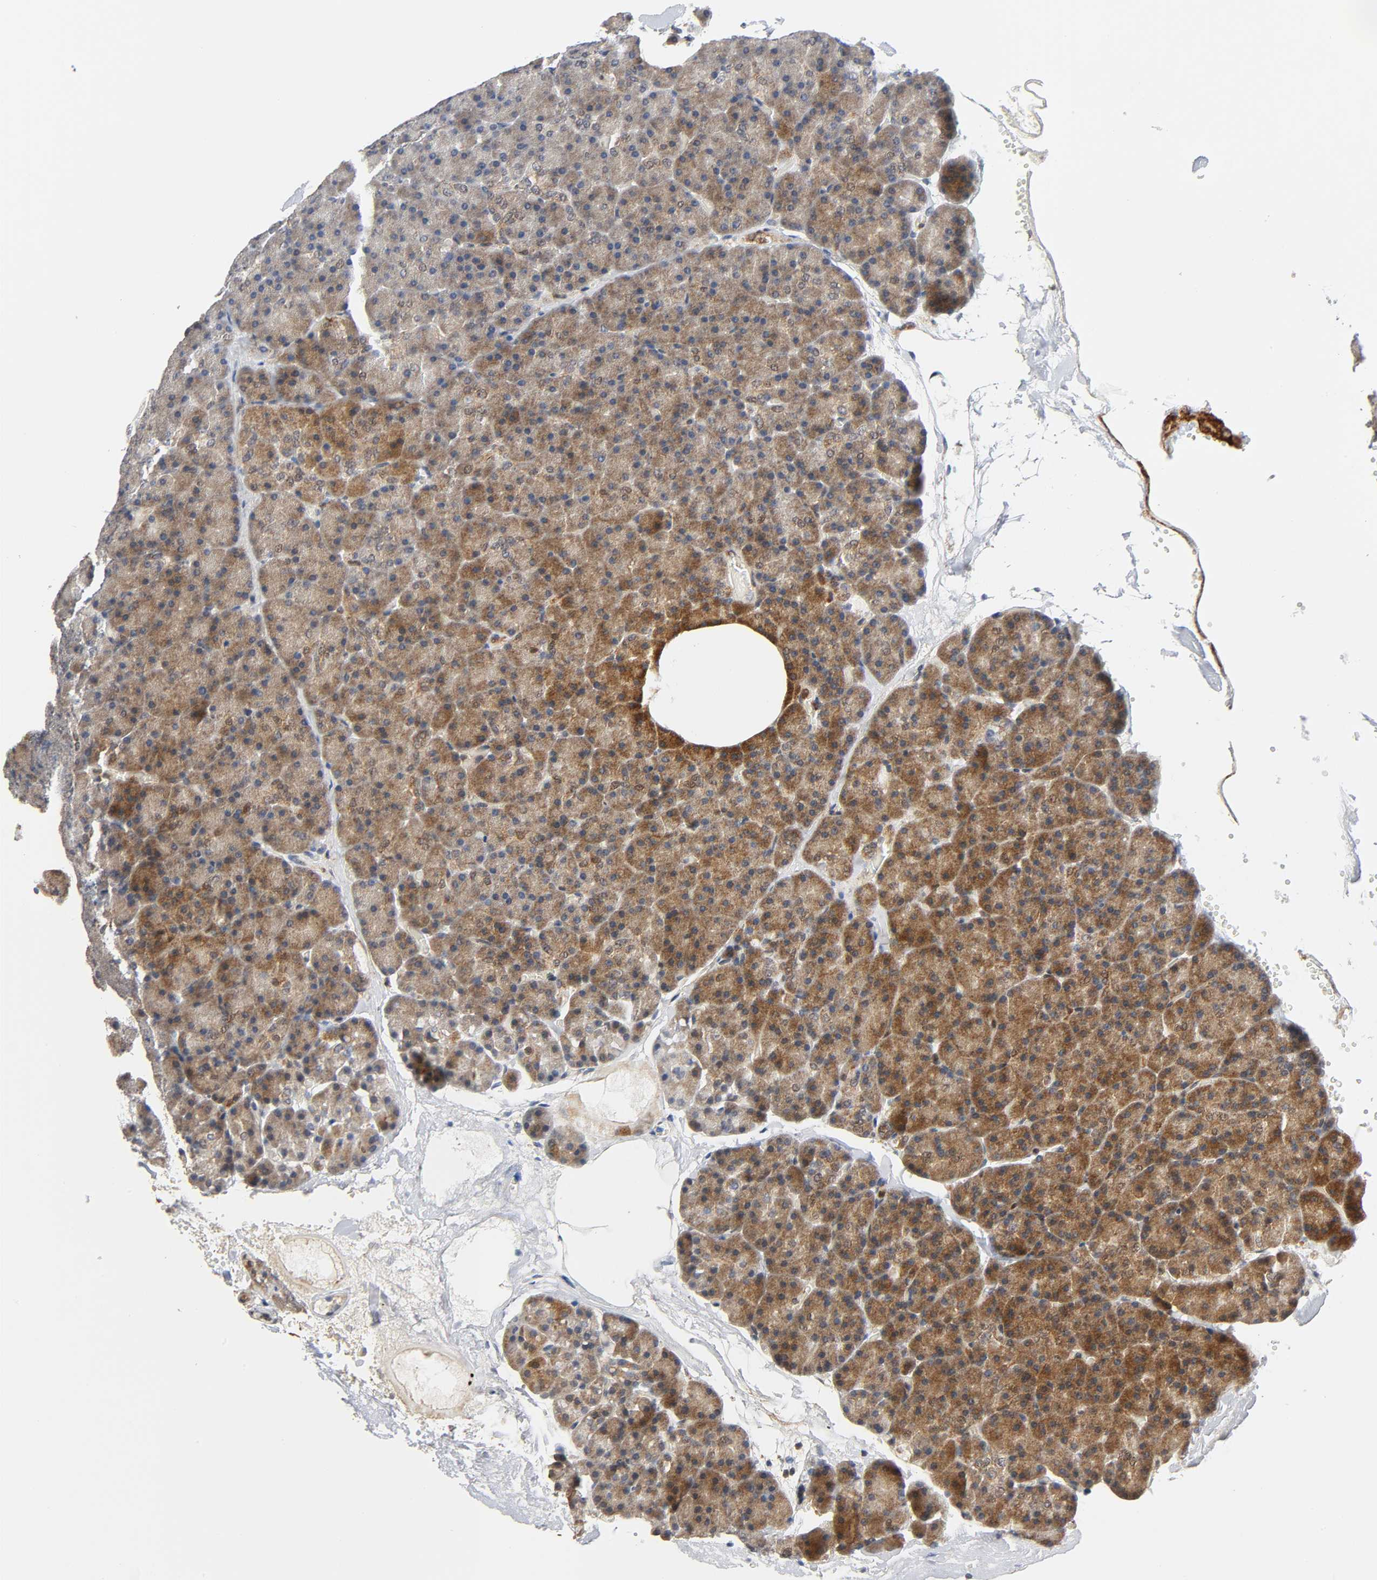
{"staining": {"intensity": "moderate", "quantity": ">75%", "location": "cytoplasmic/membranous"}, "tissue": "pancreas", "cell_type": "Exocrine glandular cells", "image_type": "normal", "snomed": [{"axis": "morphology", "description": "Normal tissue, NOS"}, {"axis": "topography", "description": "Pancreas"}], "caption": "A histopathology image showing moderate cytoplasmic/membranous positivity in approximately >75% of exocrine glandular cells in normal pancreas, as visualized by brown immunohistochemical staining.", "gene": "CASP9", "patient": {"sex": "female", "age": 35}}